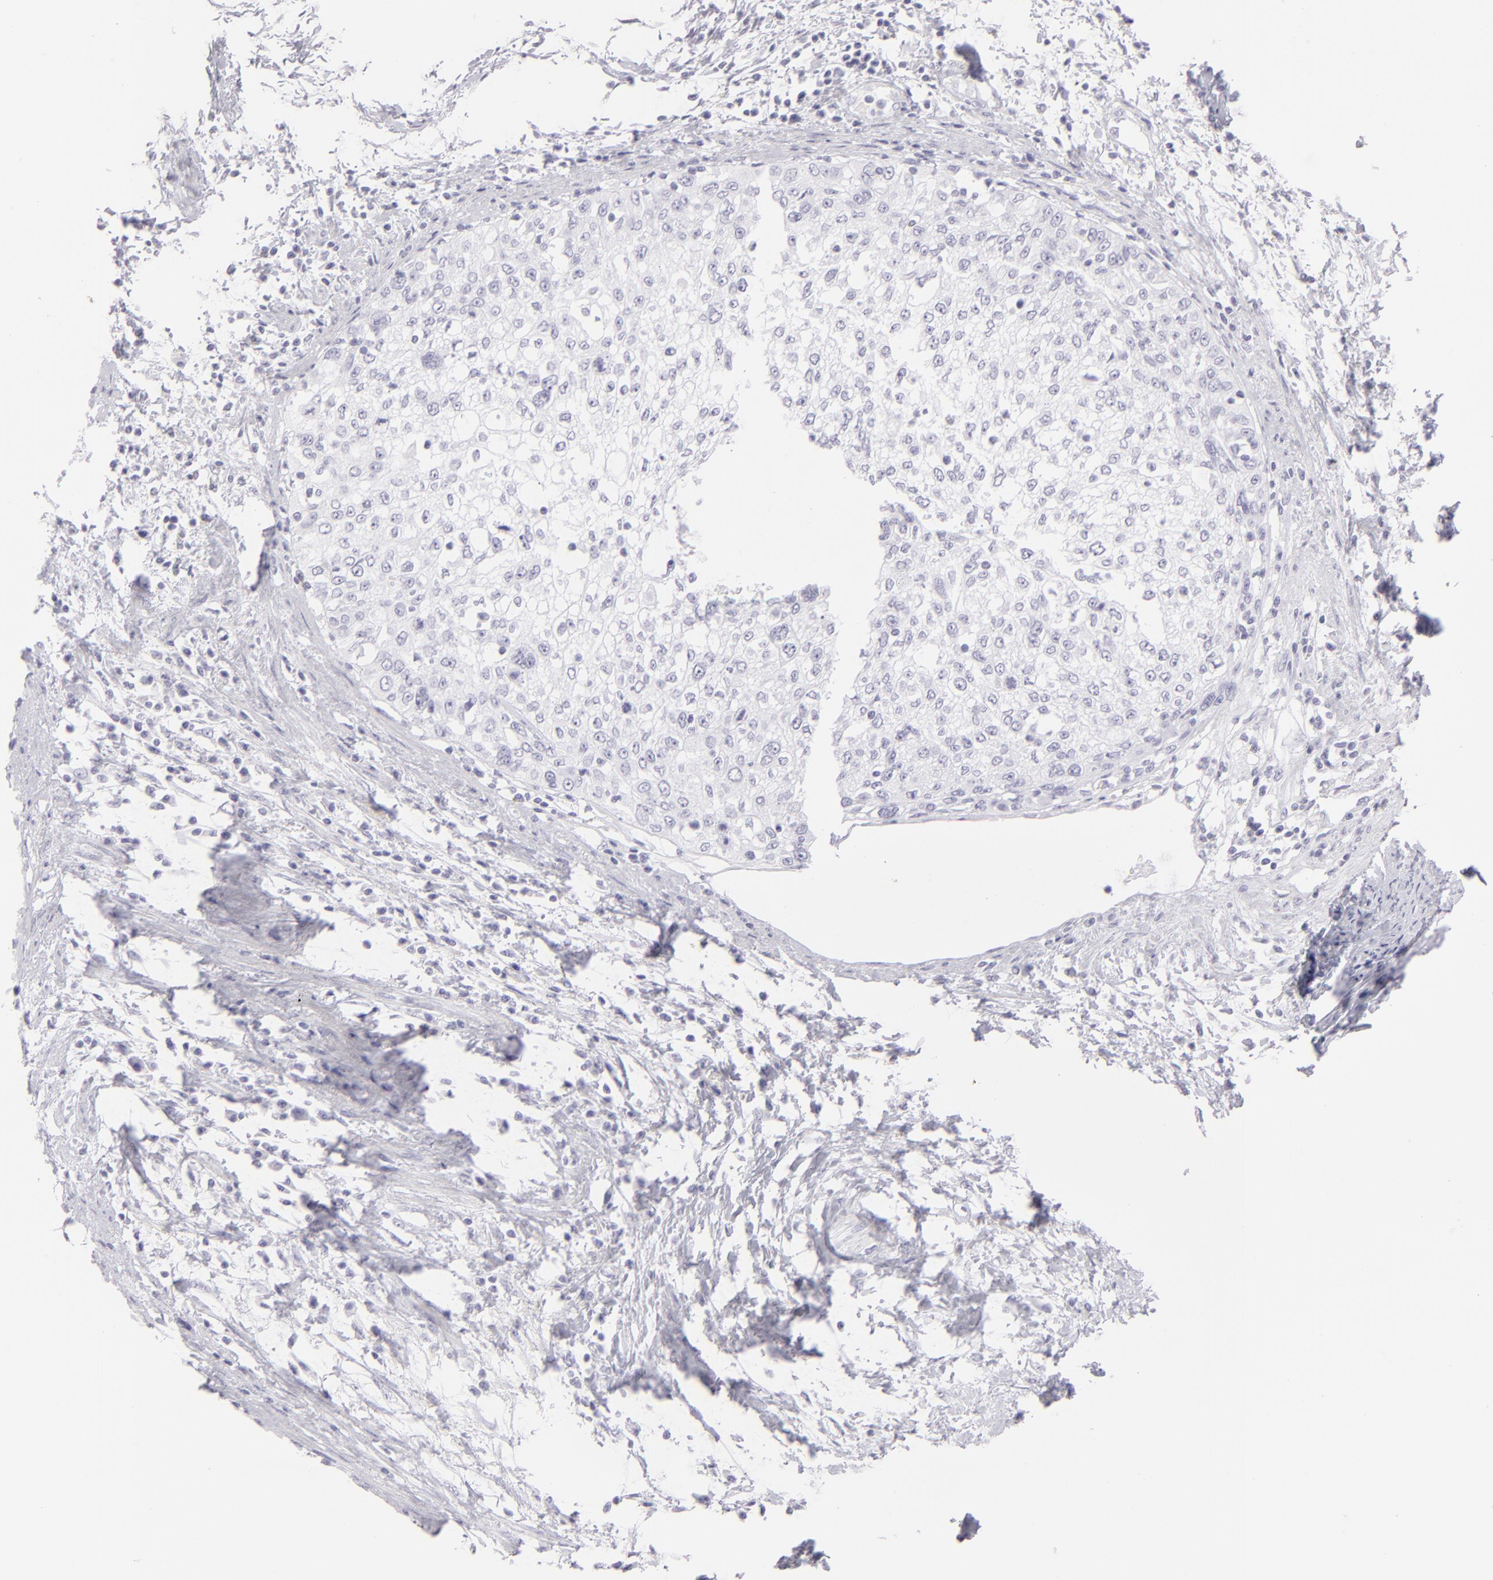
{"staining": {"intensity": "negative", "quantity": "none", "location": "none"}, "tissue": "cervical cancer", "cell_type": "Tumor cells", "image_type": "cancer", "snomed": [{"axis": "morphology", "description": "Squamous cell carcinoma, NOS"}, {"axis": "topography", "description": "Cervix"}], "caption": "This photomicrograph is of squamous cell carcinoma (cervical) stained with immunohistochemistry to label a protein in brown with the nuclei are counter-stained blue. There is no staining in tumor cells.", "gene": "FLG", "patient": {"sex": "female", "age": 57}}